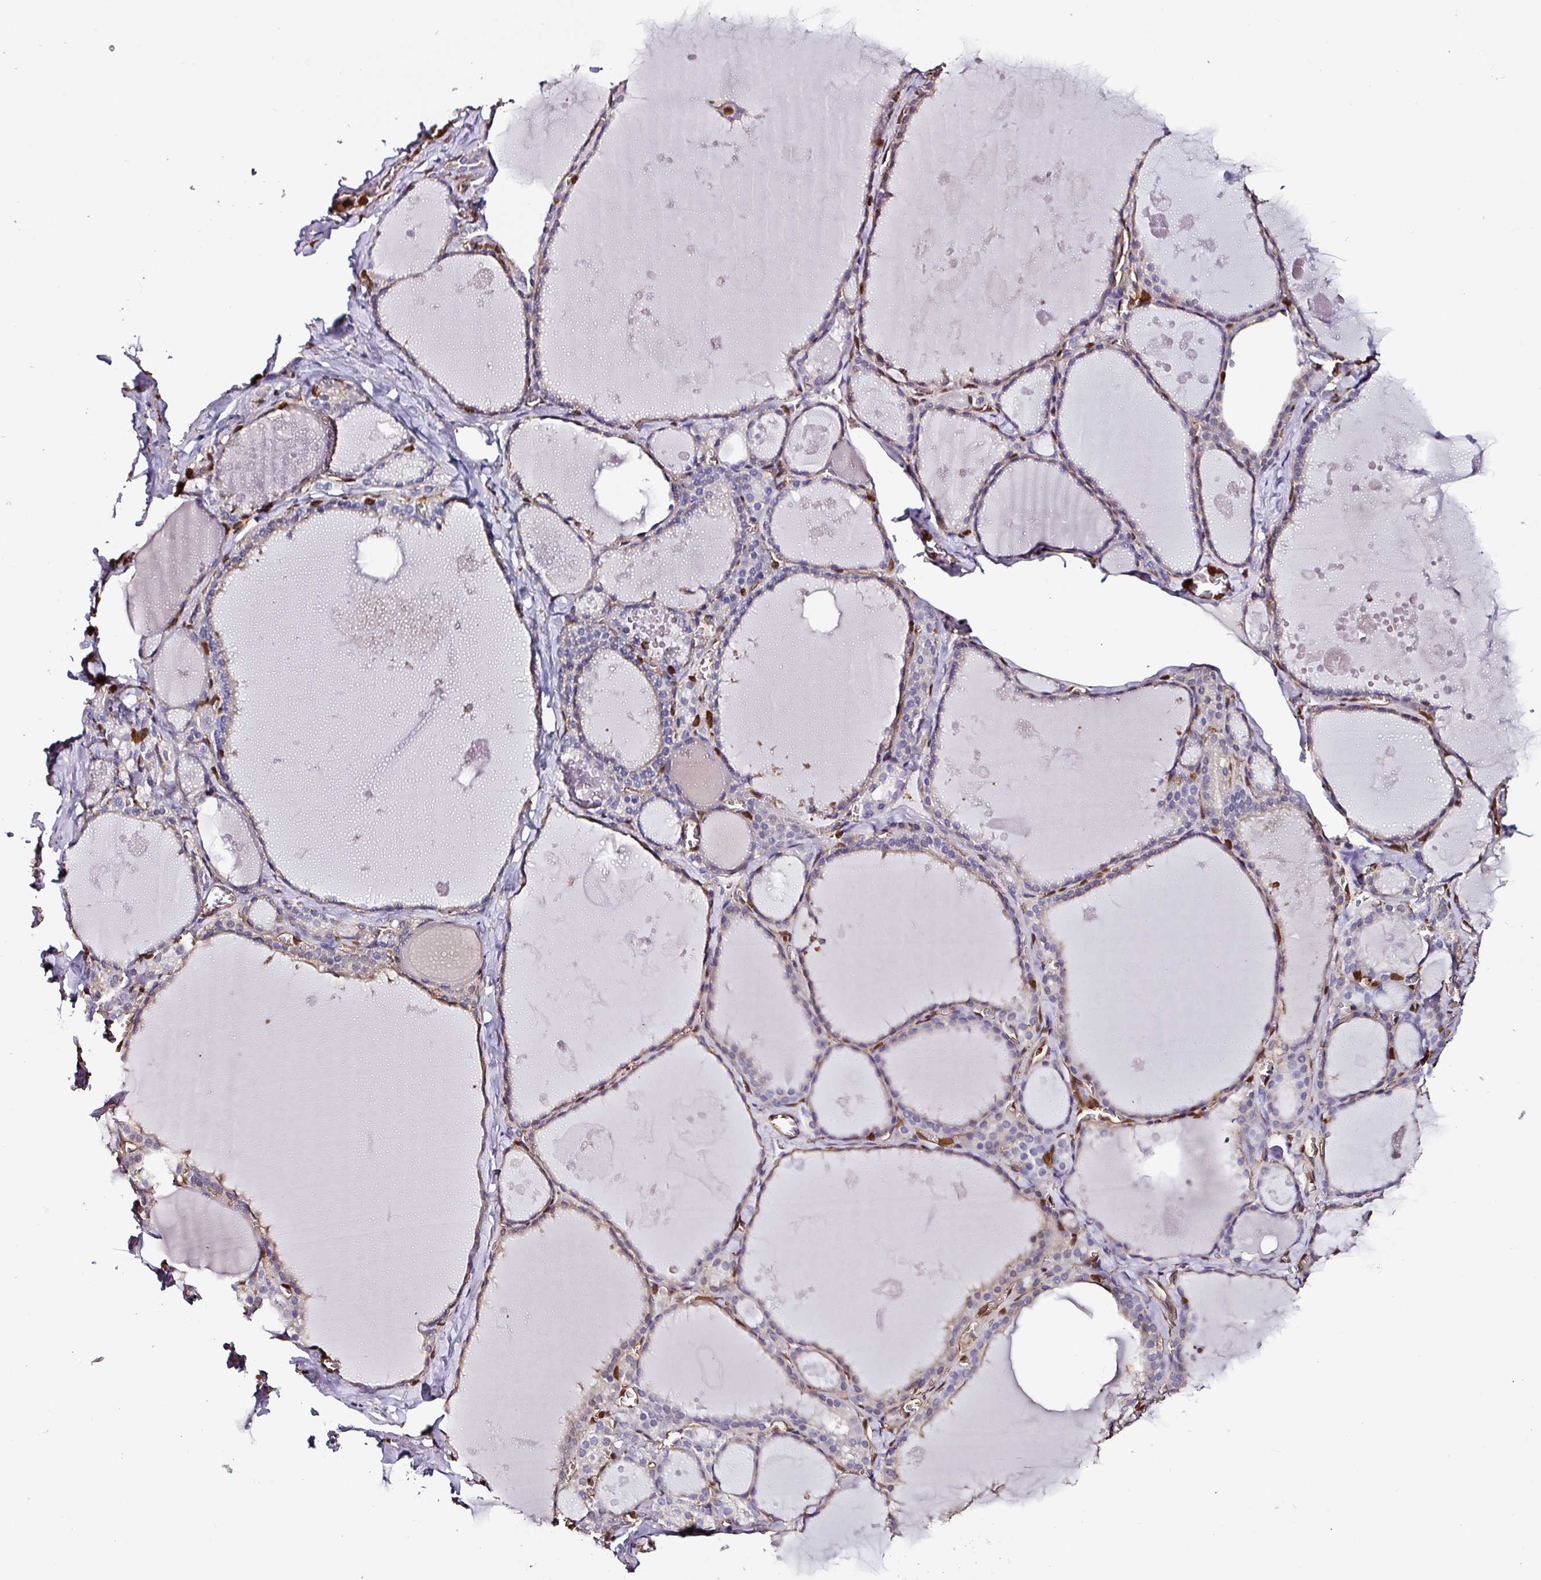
{"staining": {"intensity": "weak", "quantity": "25%-75%", "location": "cytoplasmic/membranous"}, "tissue": "thyroid gland", "cell_type": "Glandular cells", "image_type": "normal", "snomed": [{"axis": "morphology", "description": "Normal tissue, NOS"}, {"axis": "topography", "description": "Thyroid gland"}], "caption": "A high-resolution photomicrograph shows immunohistochemistry (IHC) staining of benign thyroid gland, which demonstrates weak cytoplasmic/membranous positivity in approximately 25%-75% of glandular cells. (Stains: DAB (3,3'-diaminobenzidine) in brown, nuclei in blue, Microscopy: brightfield microscopy at high magnification).", "gene": "ARHGDIB", "patient": {"sex": "male", "age": 56}}